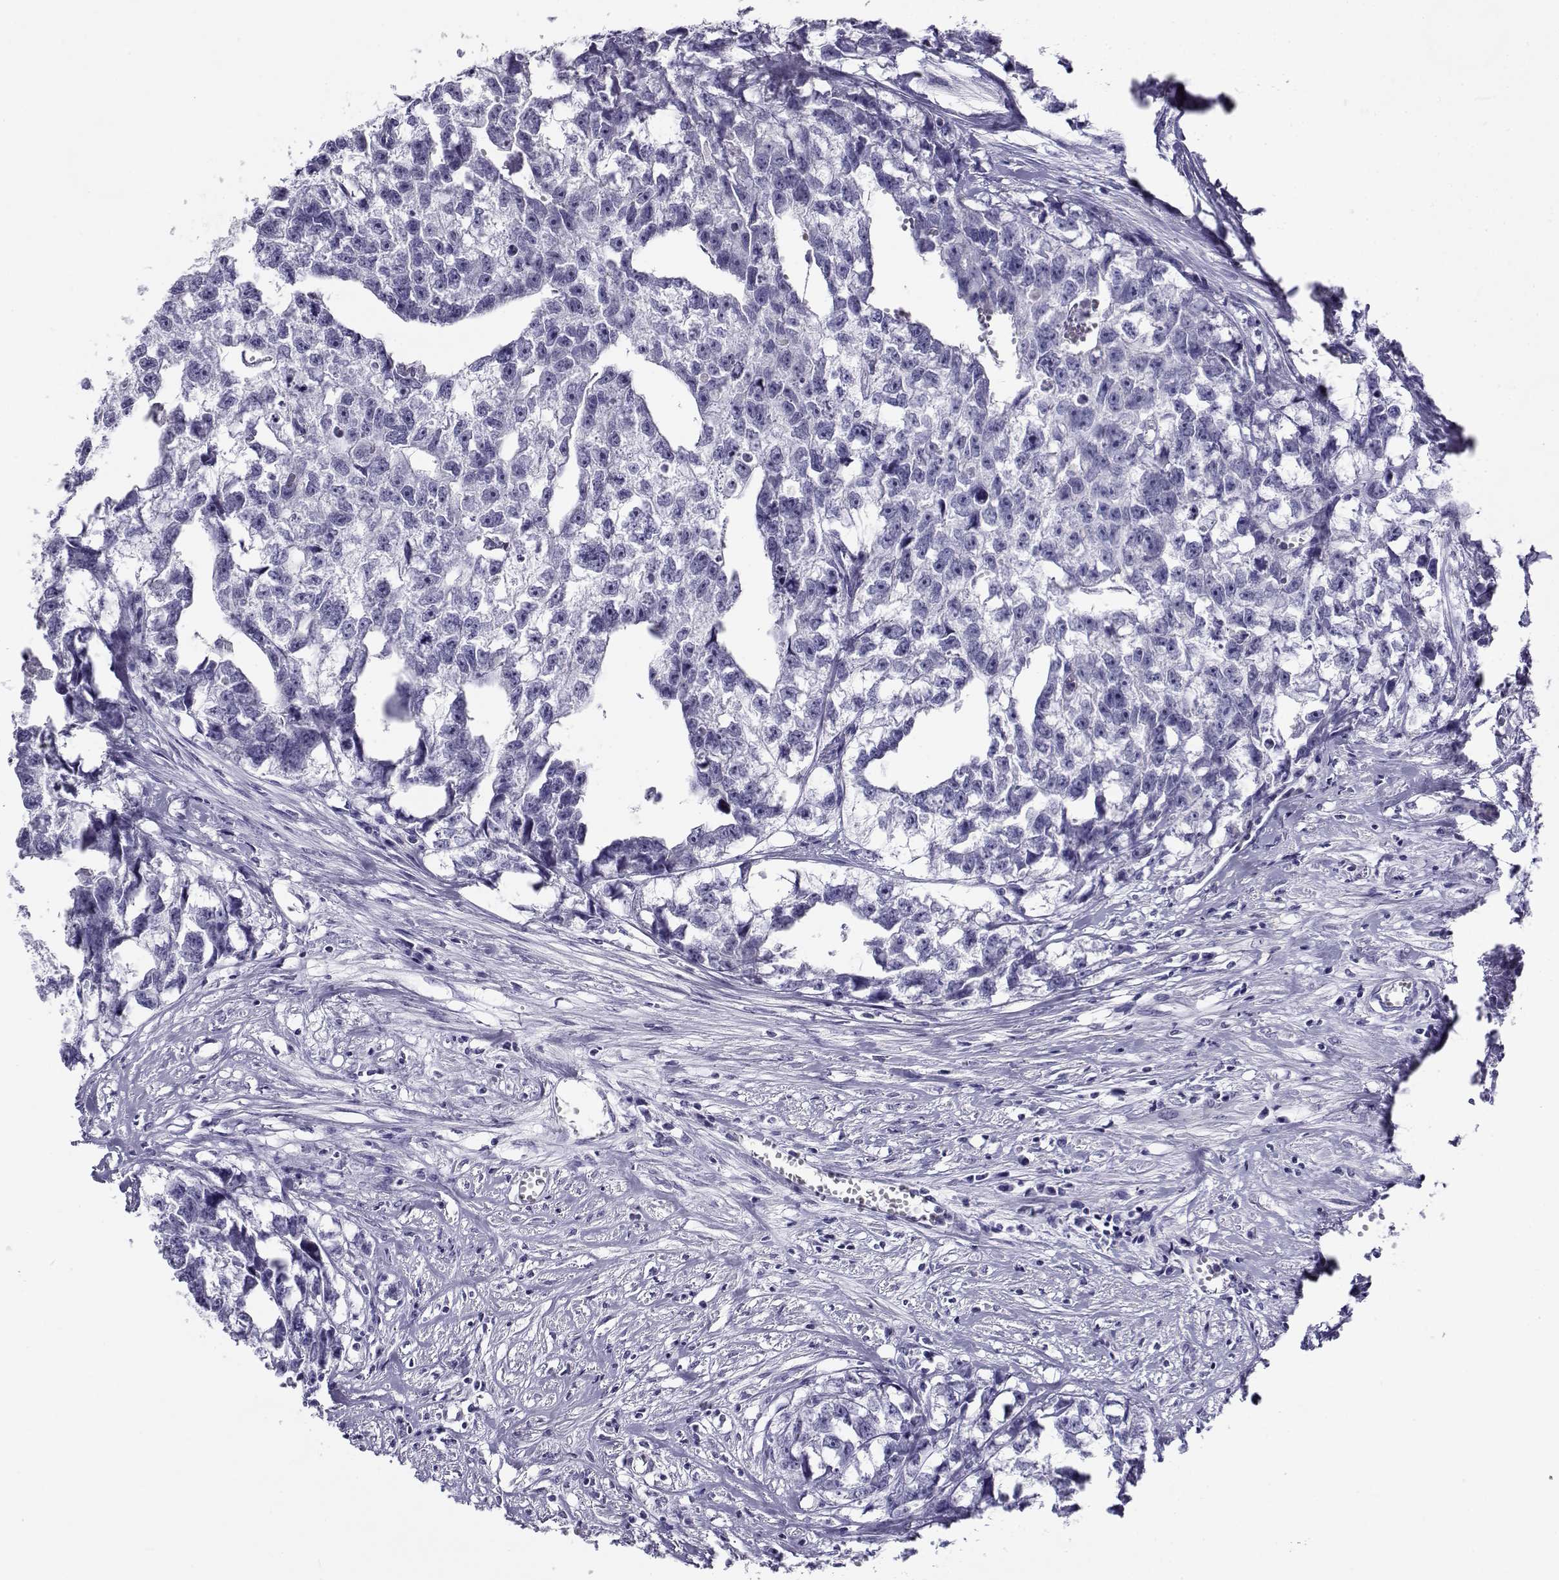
{"staining": {"intensity": "negative", "quantity": "none", "location": "none"}, "tissue": "testis cancer", "cell_type": "Tumor cells", "image_type": "cancer", "snomed": [{"axis": "morphology", "description": "Carcinoma, Embryonal, NOS"}, {"axis": "morphology", "description": "Teratoma, malignant, NOS"}, {"axis": "topography", "description": "Testis"}], "caption": "DAB (3,3'-diaminobenzidine) immunohistochemical staining of malignant teratoma (testis) reveals no significant staining in tumor cells.", "gene": "RHOXF2", "patient": {"sex": "male", "age": 44}}